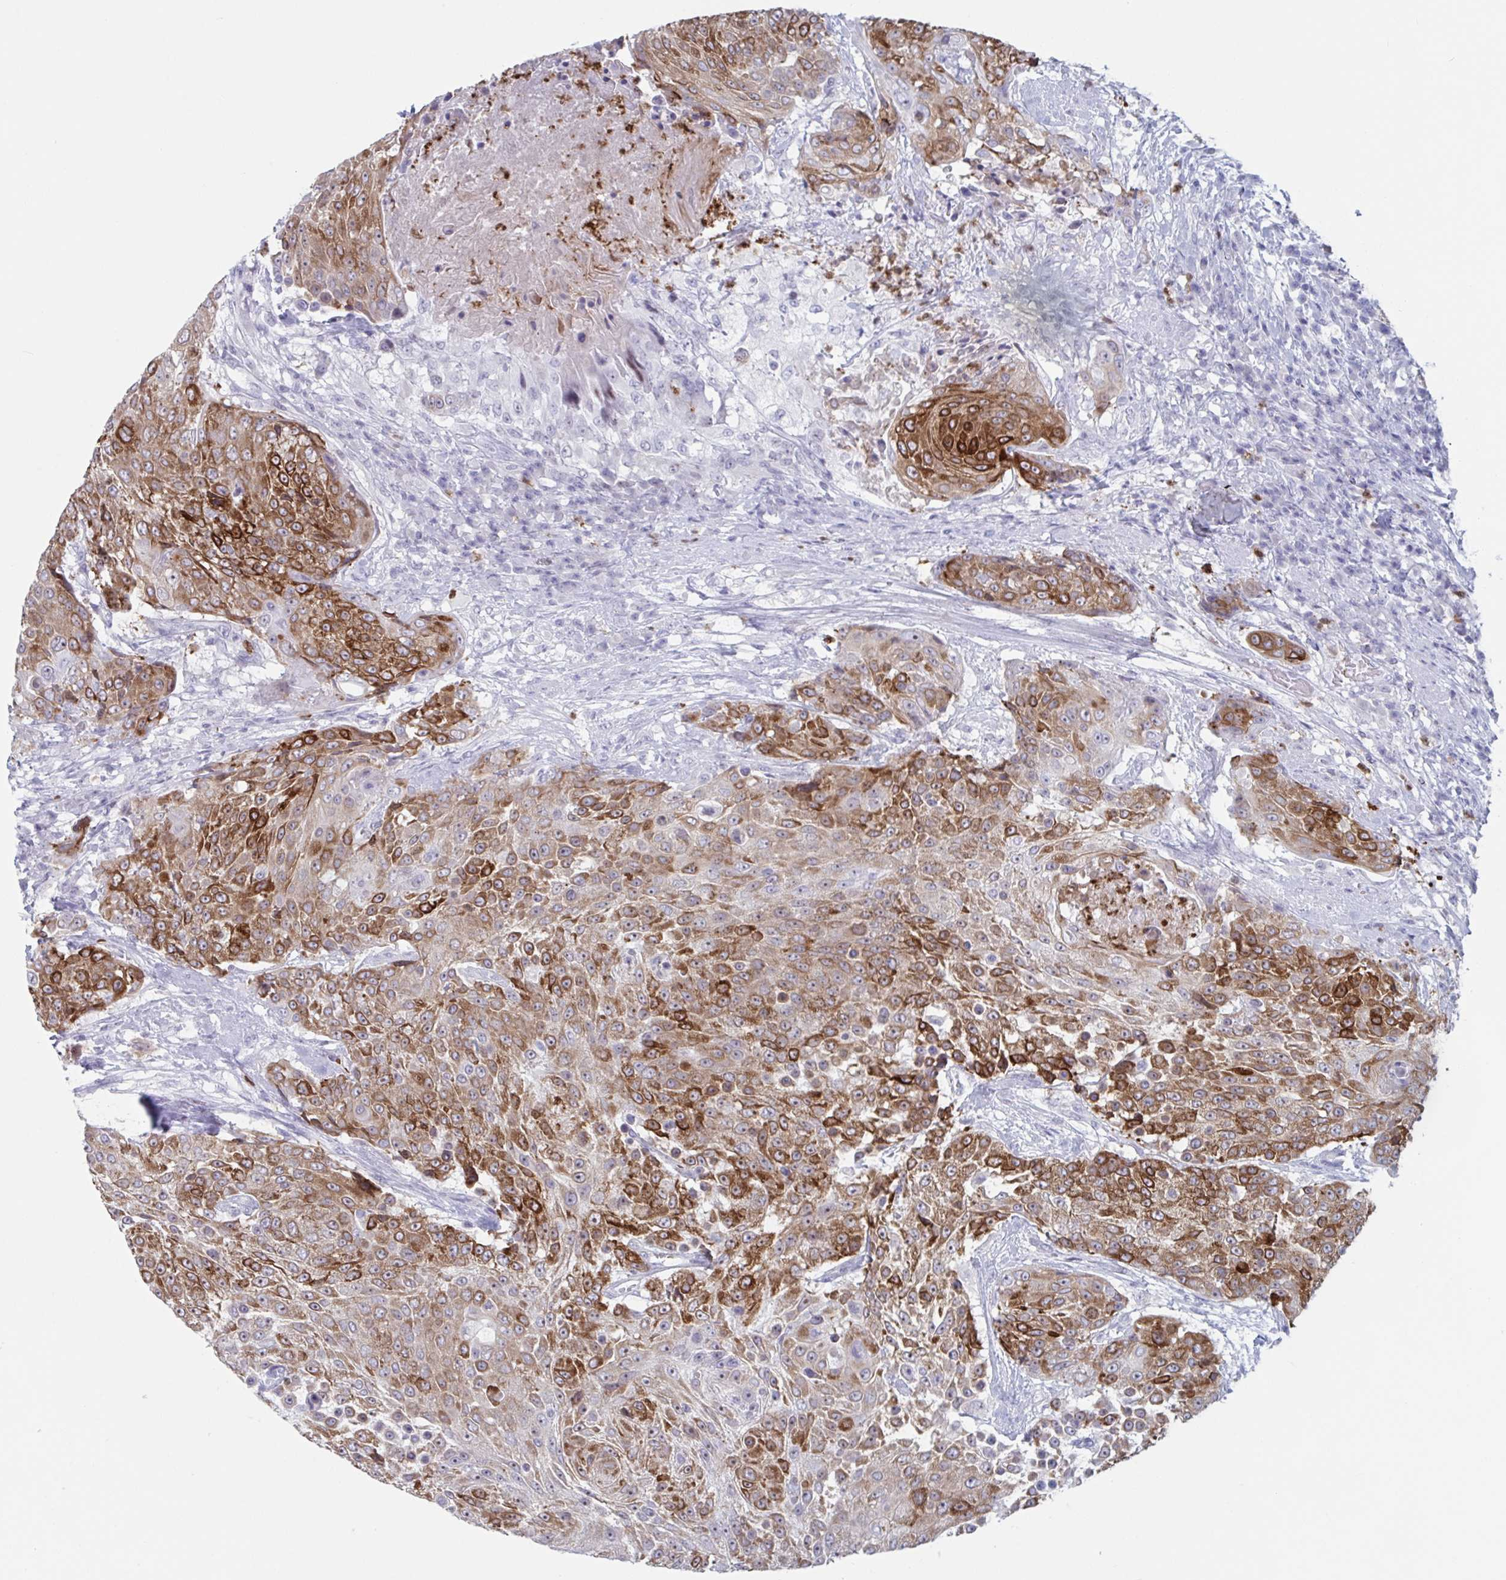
{"staining": {"intensity": "strong", "quantity": ">75%", "location": "cytoplasmic/membranous"}, "tissue": "urothelial cancer", "cell_type": "Tumor cells", "image_type": "cancer", "snomed": [{"axis": "morphology", "description": "Urothelial carcinoma, High grade"}, {"axis": "topography", "description": "Urinary bladder"}], "caption": "Protein staining of urothelial carcinoma (high-grade) tissue reveals strong cytoplasmic/membranous expression in approximately >75% of tumor cells.", "gene": "CYP4F11", "patient": {"sex": "female", "age": 63}}